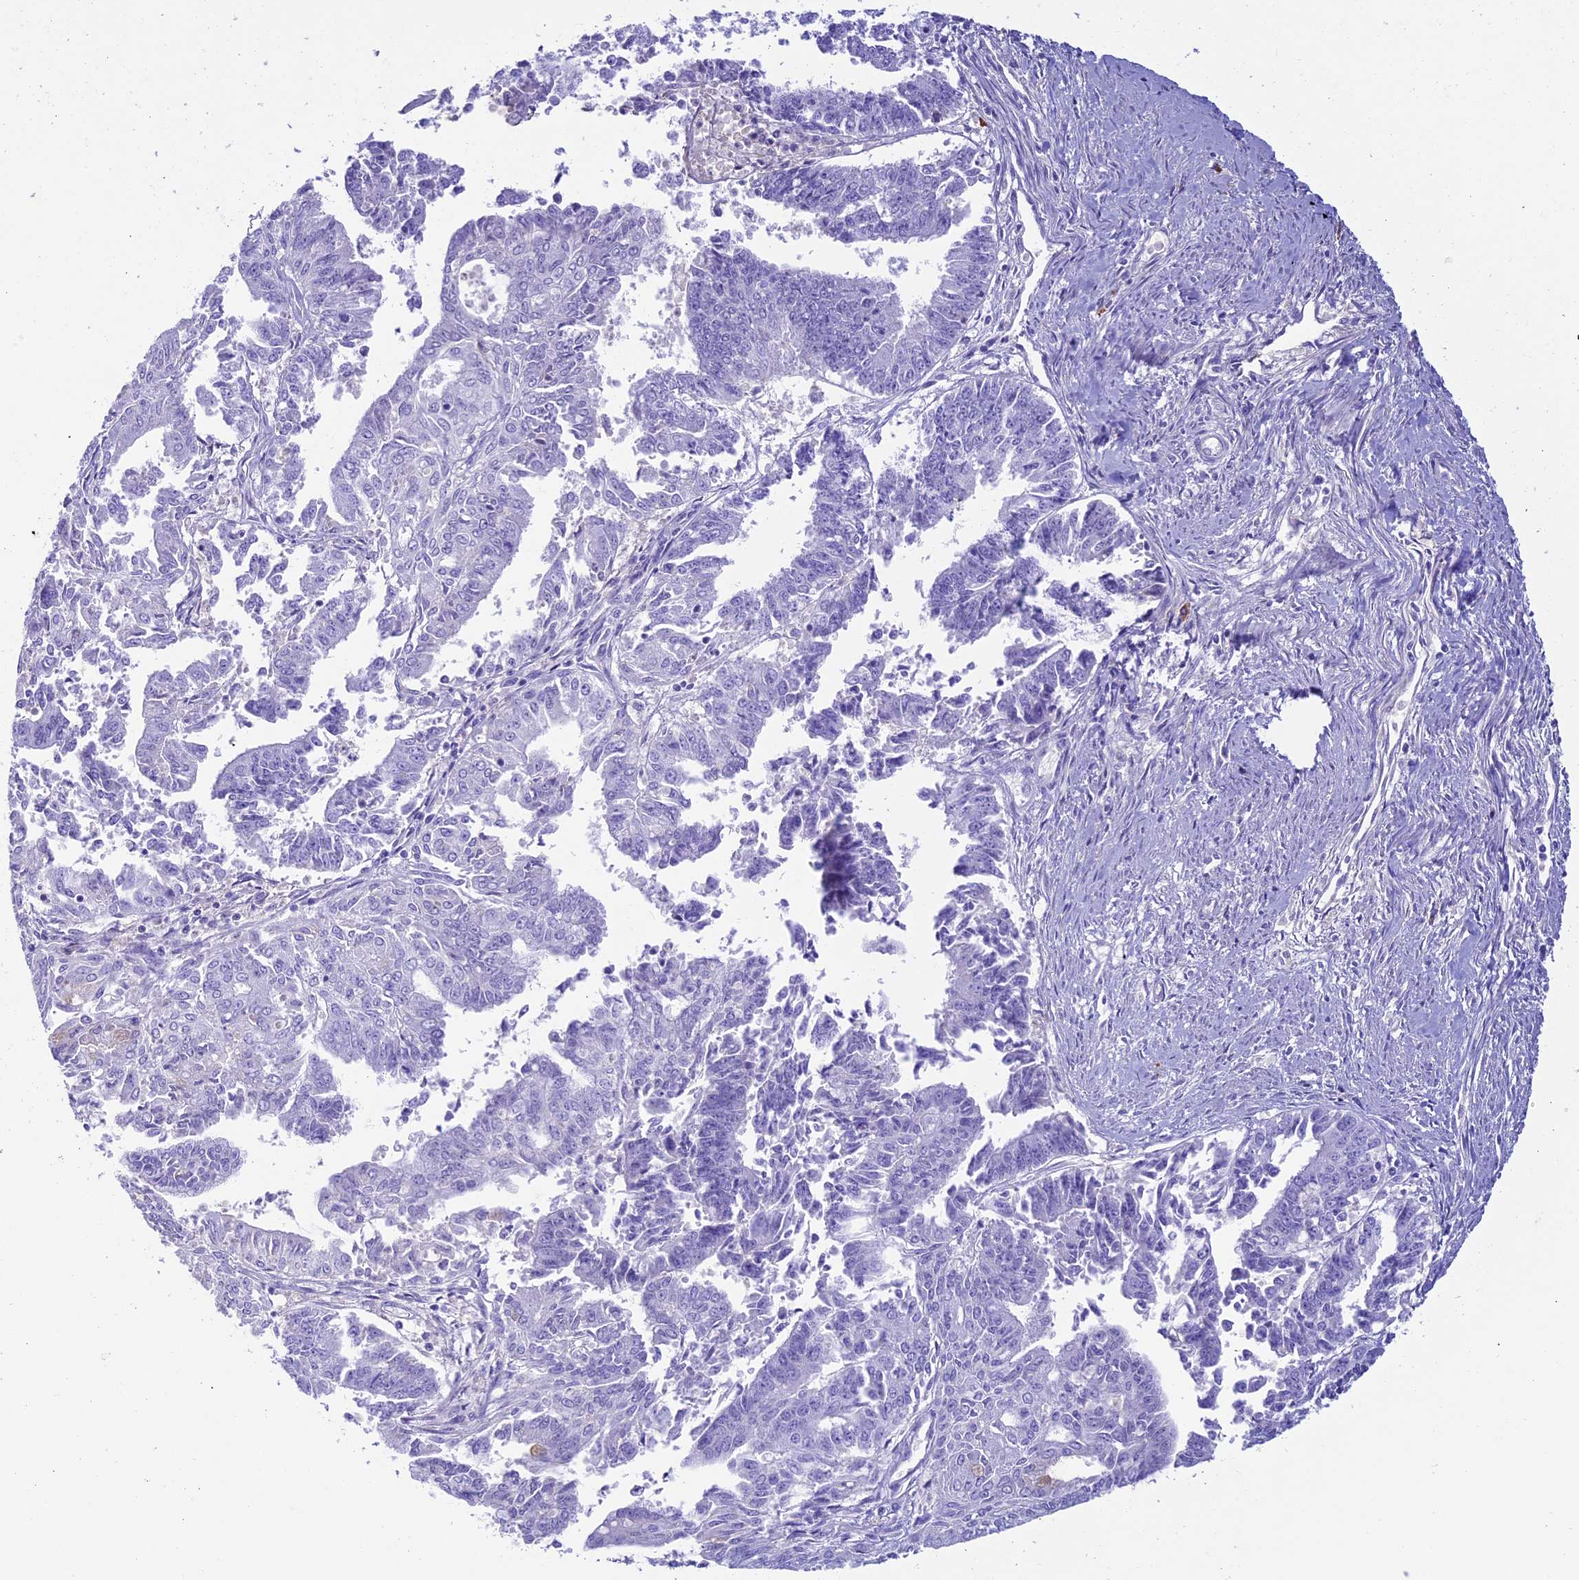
{"staining": {"intensity": "negative", "quantity": "none", "location": "none"}, "tissue": "endometrial cancer", "cell_type": "Tumor cells", "image_type": "cancer", "snomed": [{"axis": "morphology", "description": "Adenocarcinoma, NOS"}, {"axis": "topography", "description": "Endometrium"}], "caption": "Immunohistochemistry (IHC) of endometrial cancer (adenocarcinoma) shows no expression in tumor cells.", "gene": "IGSF6", "patient": {"sex": "female", "age": 73}}